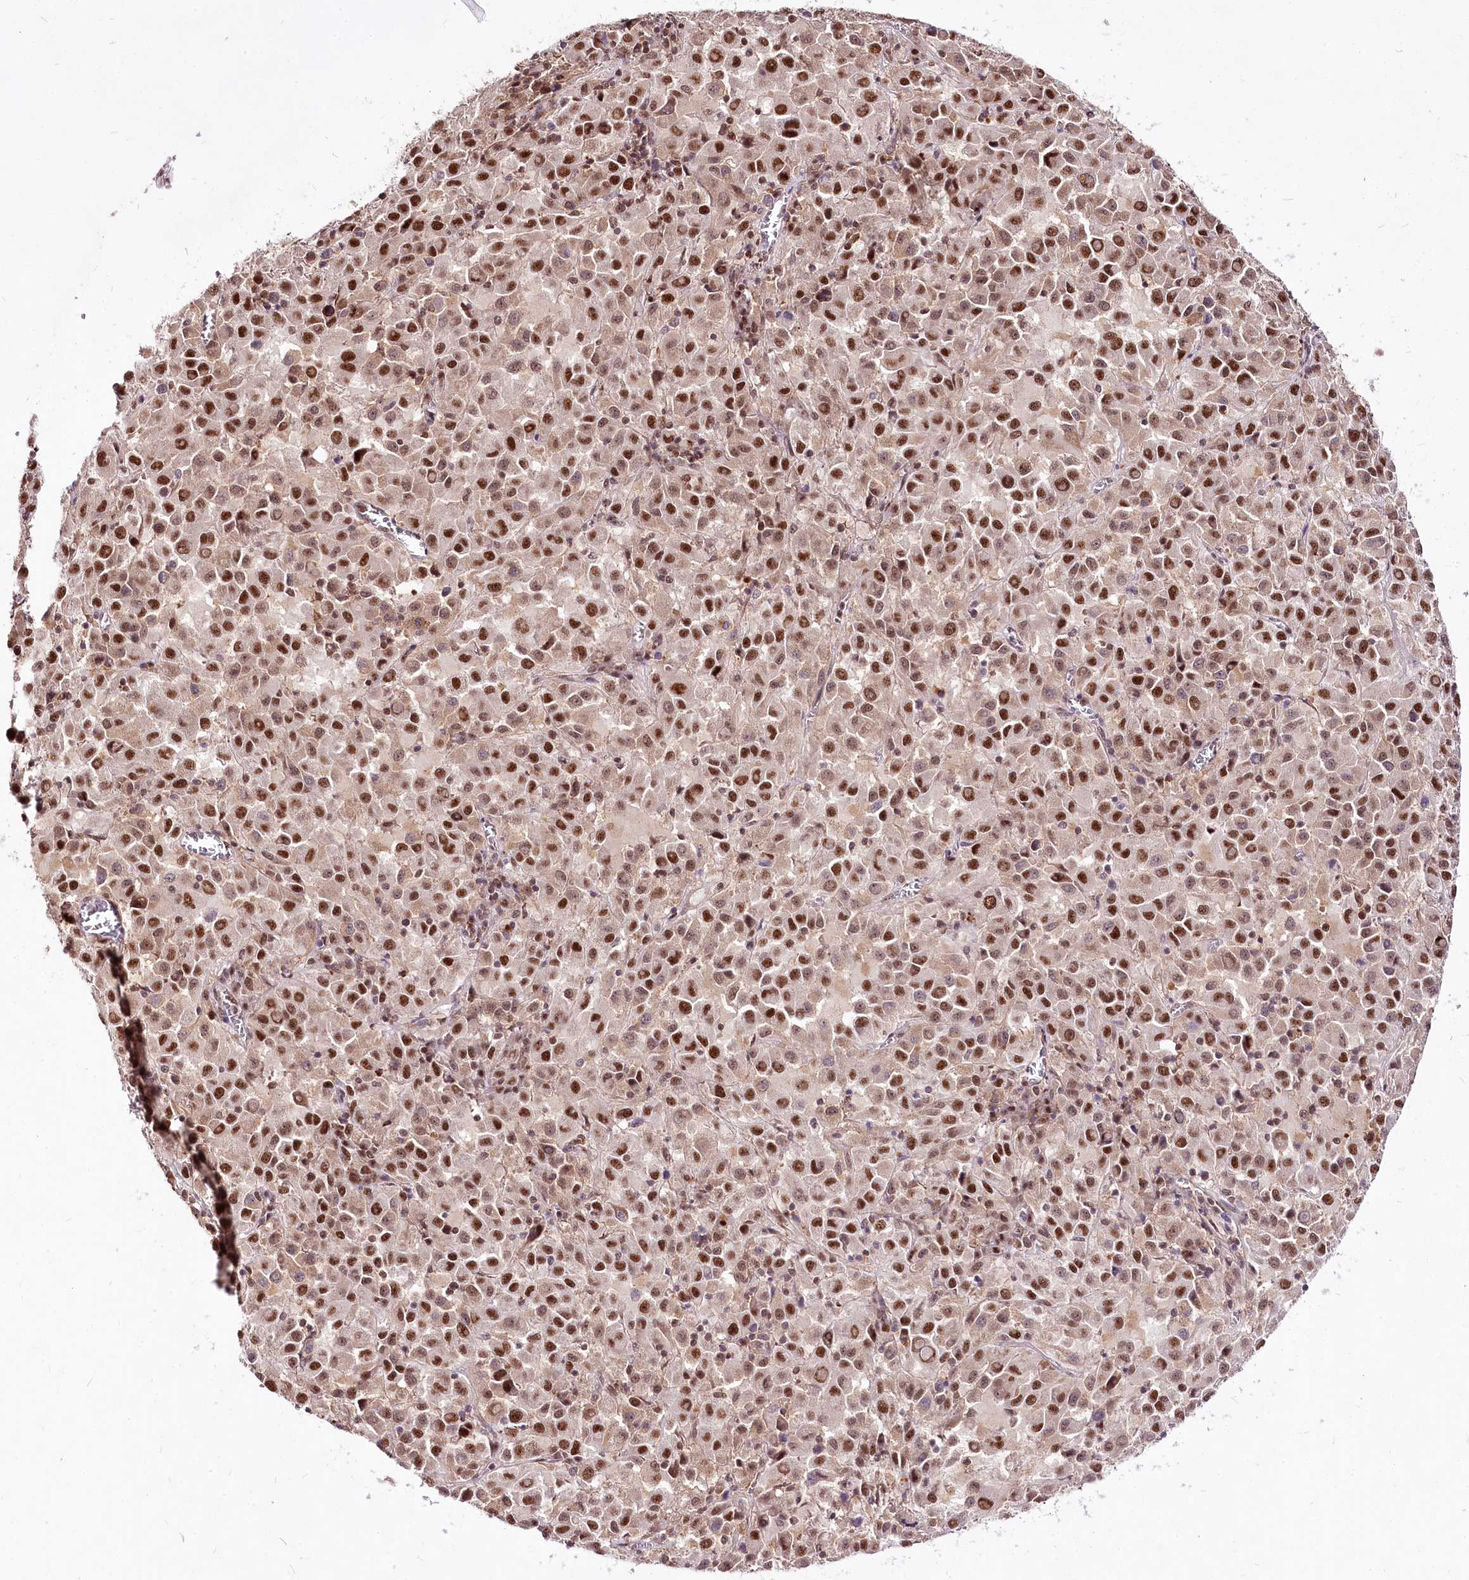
{"staining": {"intensity": "strong", "quantity": ">75%", "location": "nuclear"}, "tissue": "melanoma", "cell_type": "Tumor cells", "image_type": "cancer", "snomed": [{"axis": "morphology", "description": "Malignant melanoma, Metastatic site"}, {"axis": "topography", "description": "Lung"}], "caption": "Tumor cells exhibit high levels of strong nuclear positivity in about >75% of cells in human melanoma.", "gene": "POLA2", "patient": {"sex": "male", "age": 64}}